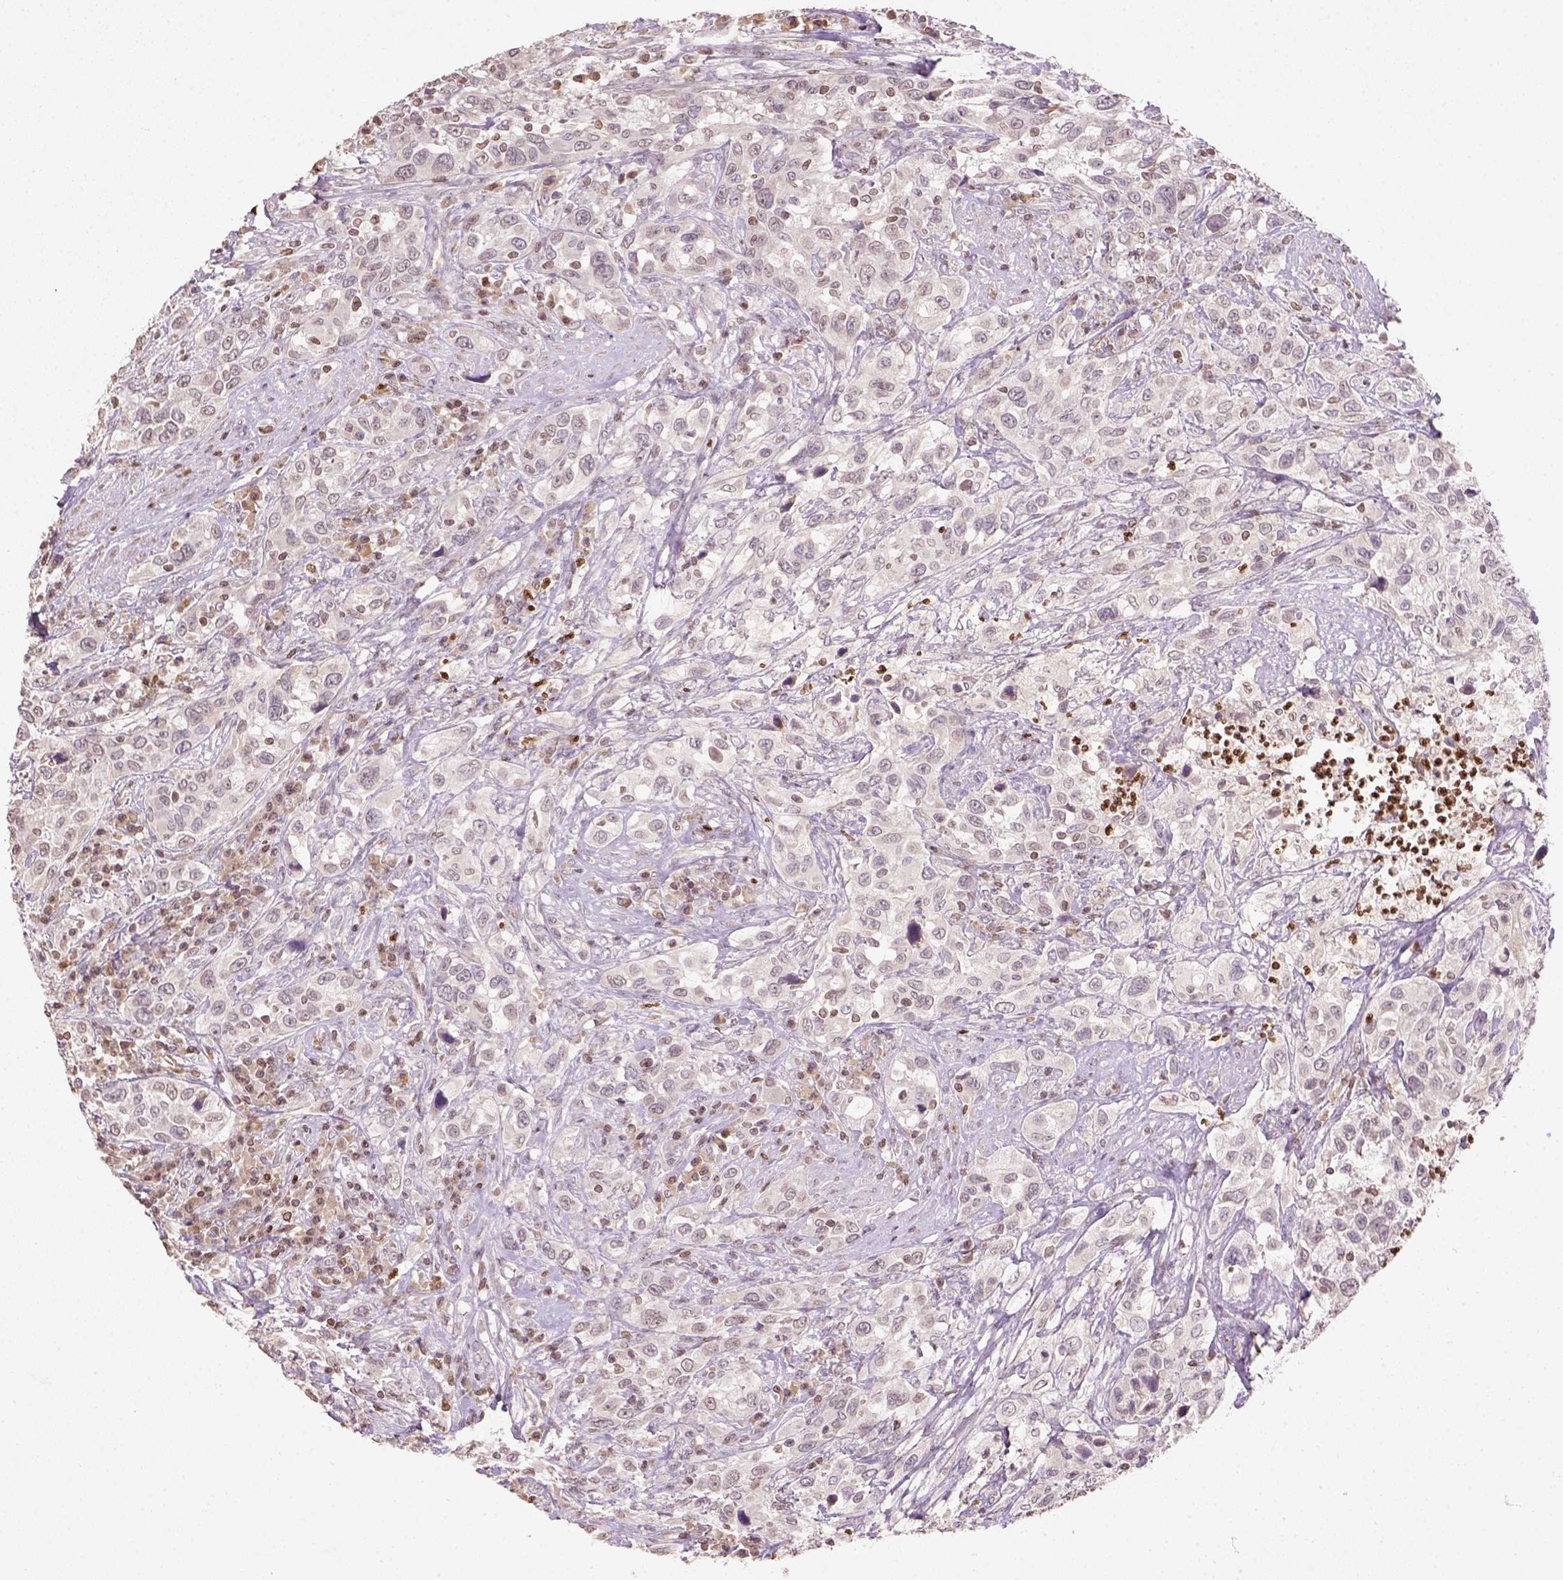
{"staining": {"intensity": "negative", "quantity": "none", "location": "none"}, "tissue": "urothelial cancer", "cell_type": "Tumor cells", "image_type": "cancer", "snomed": [{"axis": "morphology", "description": "Urothelial carcinoma, NOS"}, {"axis": "morphology", "description": "Urothelial carcinoma, High grade"}, {"axis": "topography", "description": "Urinary bladder"}], "caption": "Urothelial cancer was stained to show a protein in brown. There is no significant positivity in tumor cells.", "gene": "NUDT3", "patient": {"sex": "female", "age": 64}}